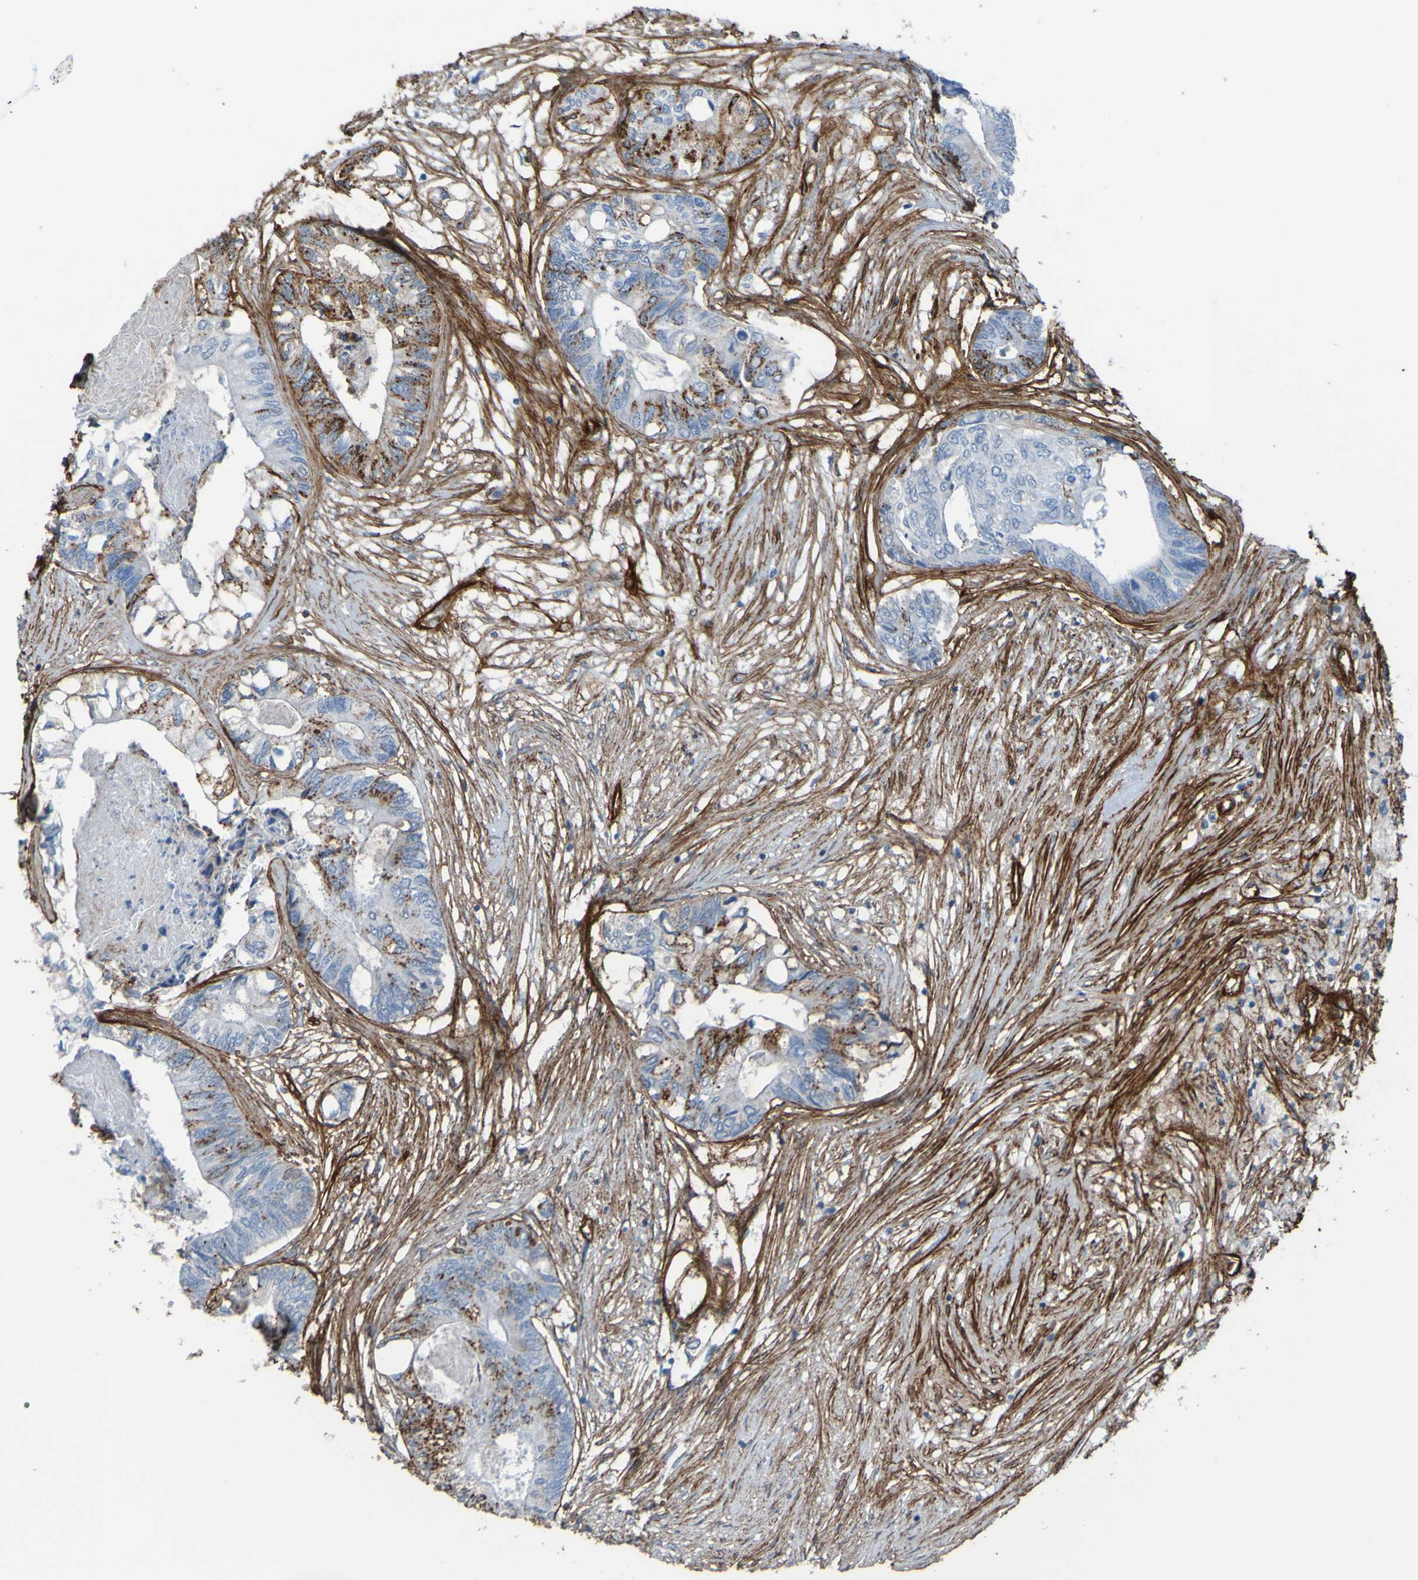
{"staining": {"intensity": "moderate", "quantity": "25%-75%", "location": "cytoplasmic/membranous"}, "tissue": "colorectal cancer", "cell_type": "Tumor cells", "image_type": "cancer", "snomed": [{"axis": "morphology", "description": "Adenocarcinoma, NOS"}, {"axis": "topography", "description": "Rectum"}], "caption": "This is a micrograph of immunohistochemistry (IHC) staining of adenocarcinoma (colorectal), which shows moderate expression in the cytoplasmic/membranous of tumor cells.", "gene": "COL4A2", "patient": {"sex": "male", "age": 63}}